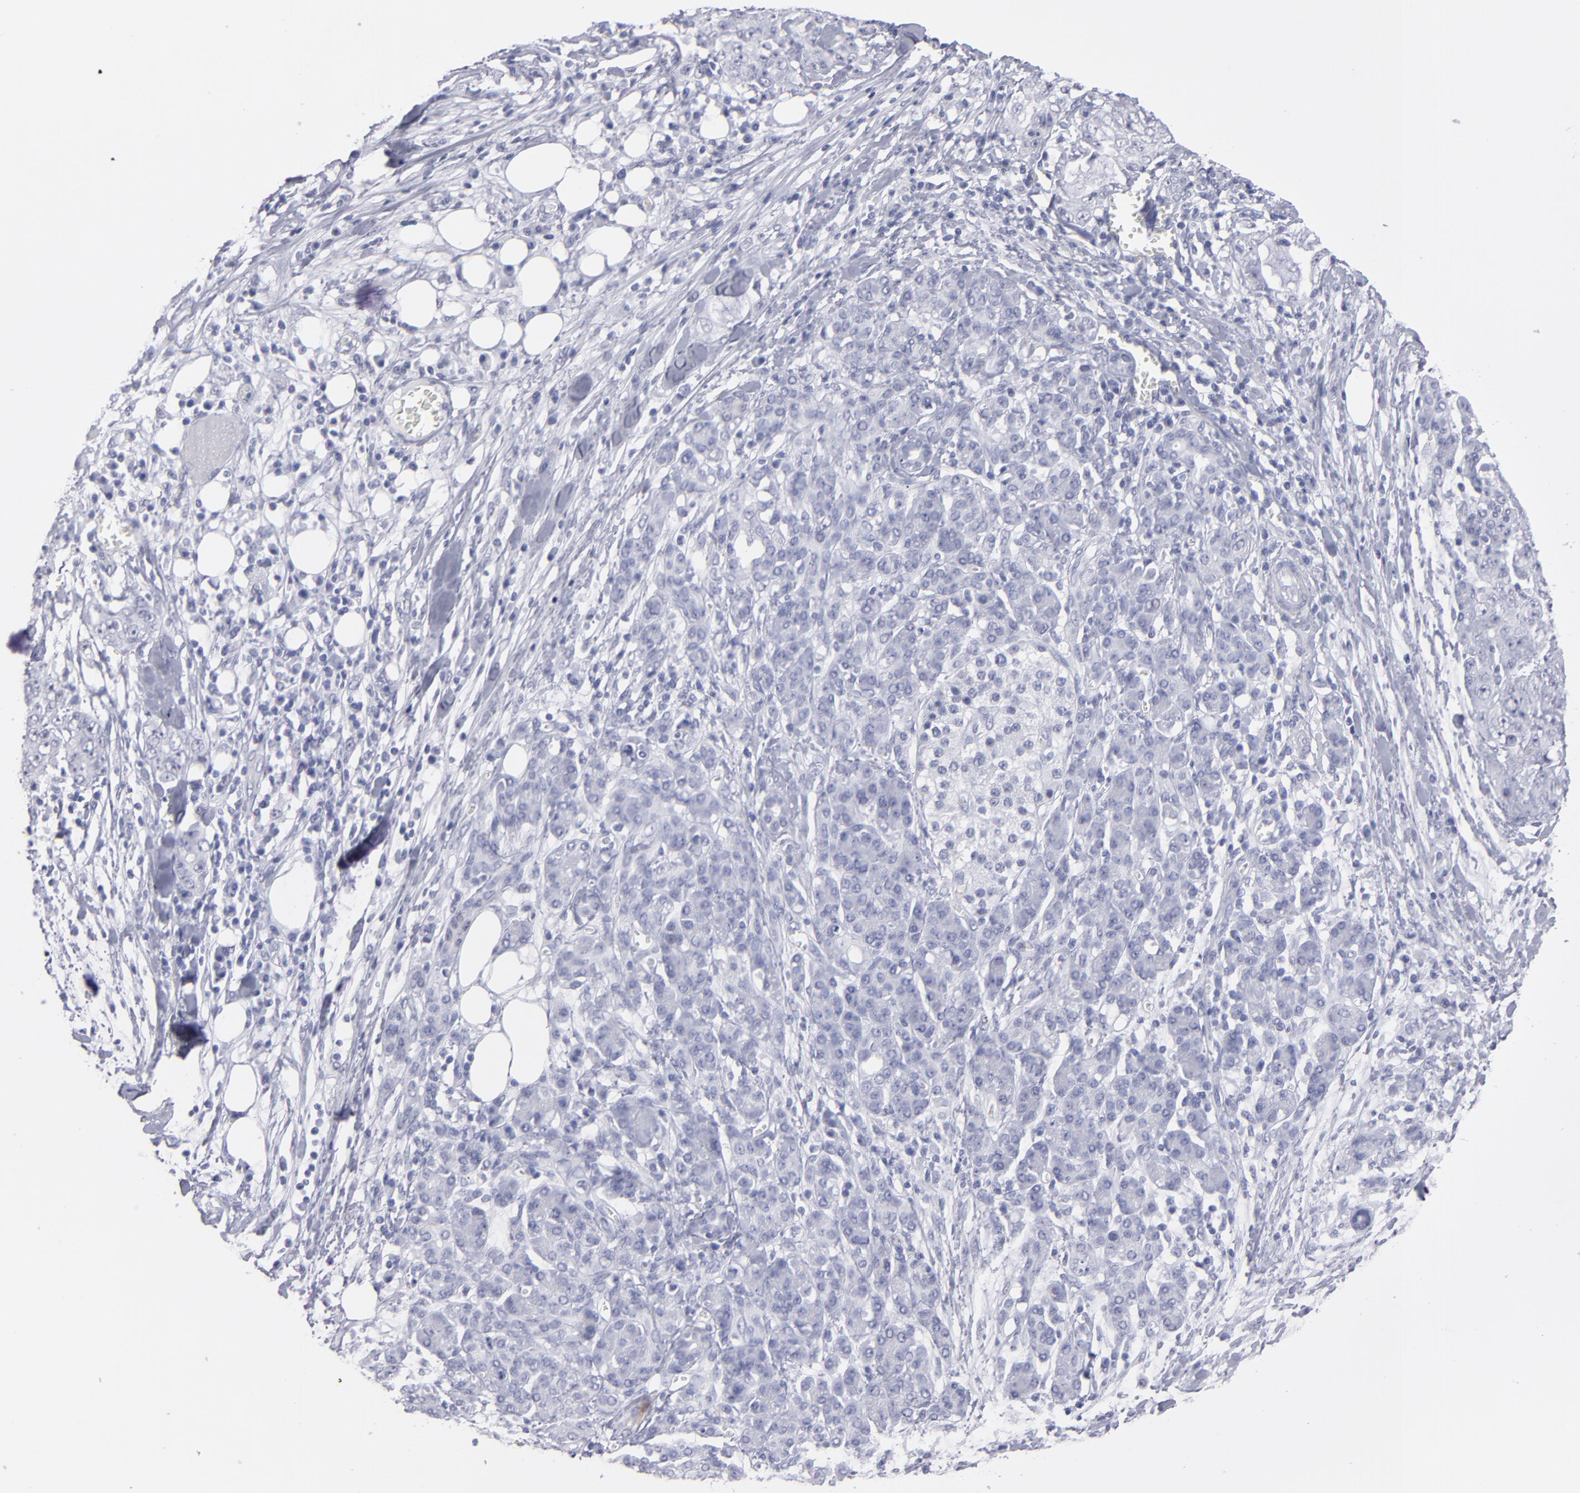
{"staining": {"intensity": "negative", "quantity": "none", "location": "none"}, "tissue": "pancreatic cancer", "cell_type": "Tumor cells", "image_type": "cancer", "snomed": [{"axis": "morphology", "description": "Adenocarcinoma, NOS"}, {"axis": "topography", "description": "Pancreas"}], "caption": "Micrograph shows no protein positivity in tumor cells of pancreatic adenocarcinoma tissue.", "gene": "ALDOB", "patient": {"sex": "female", "age": 73}}